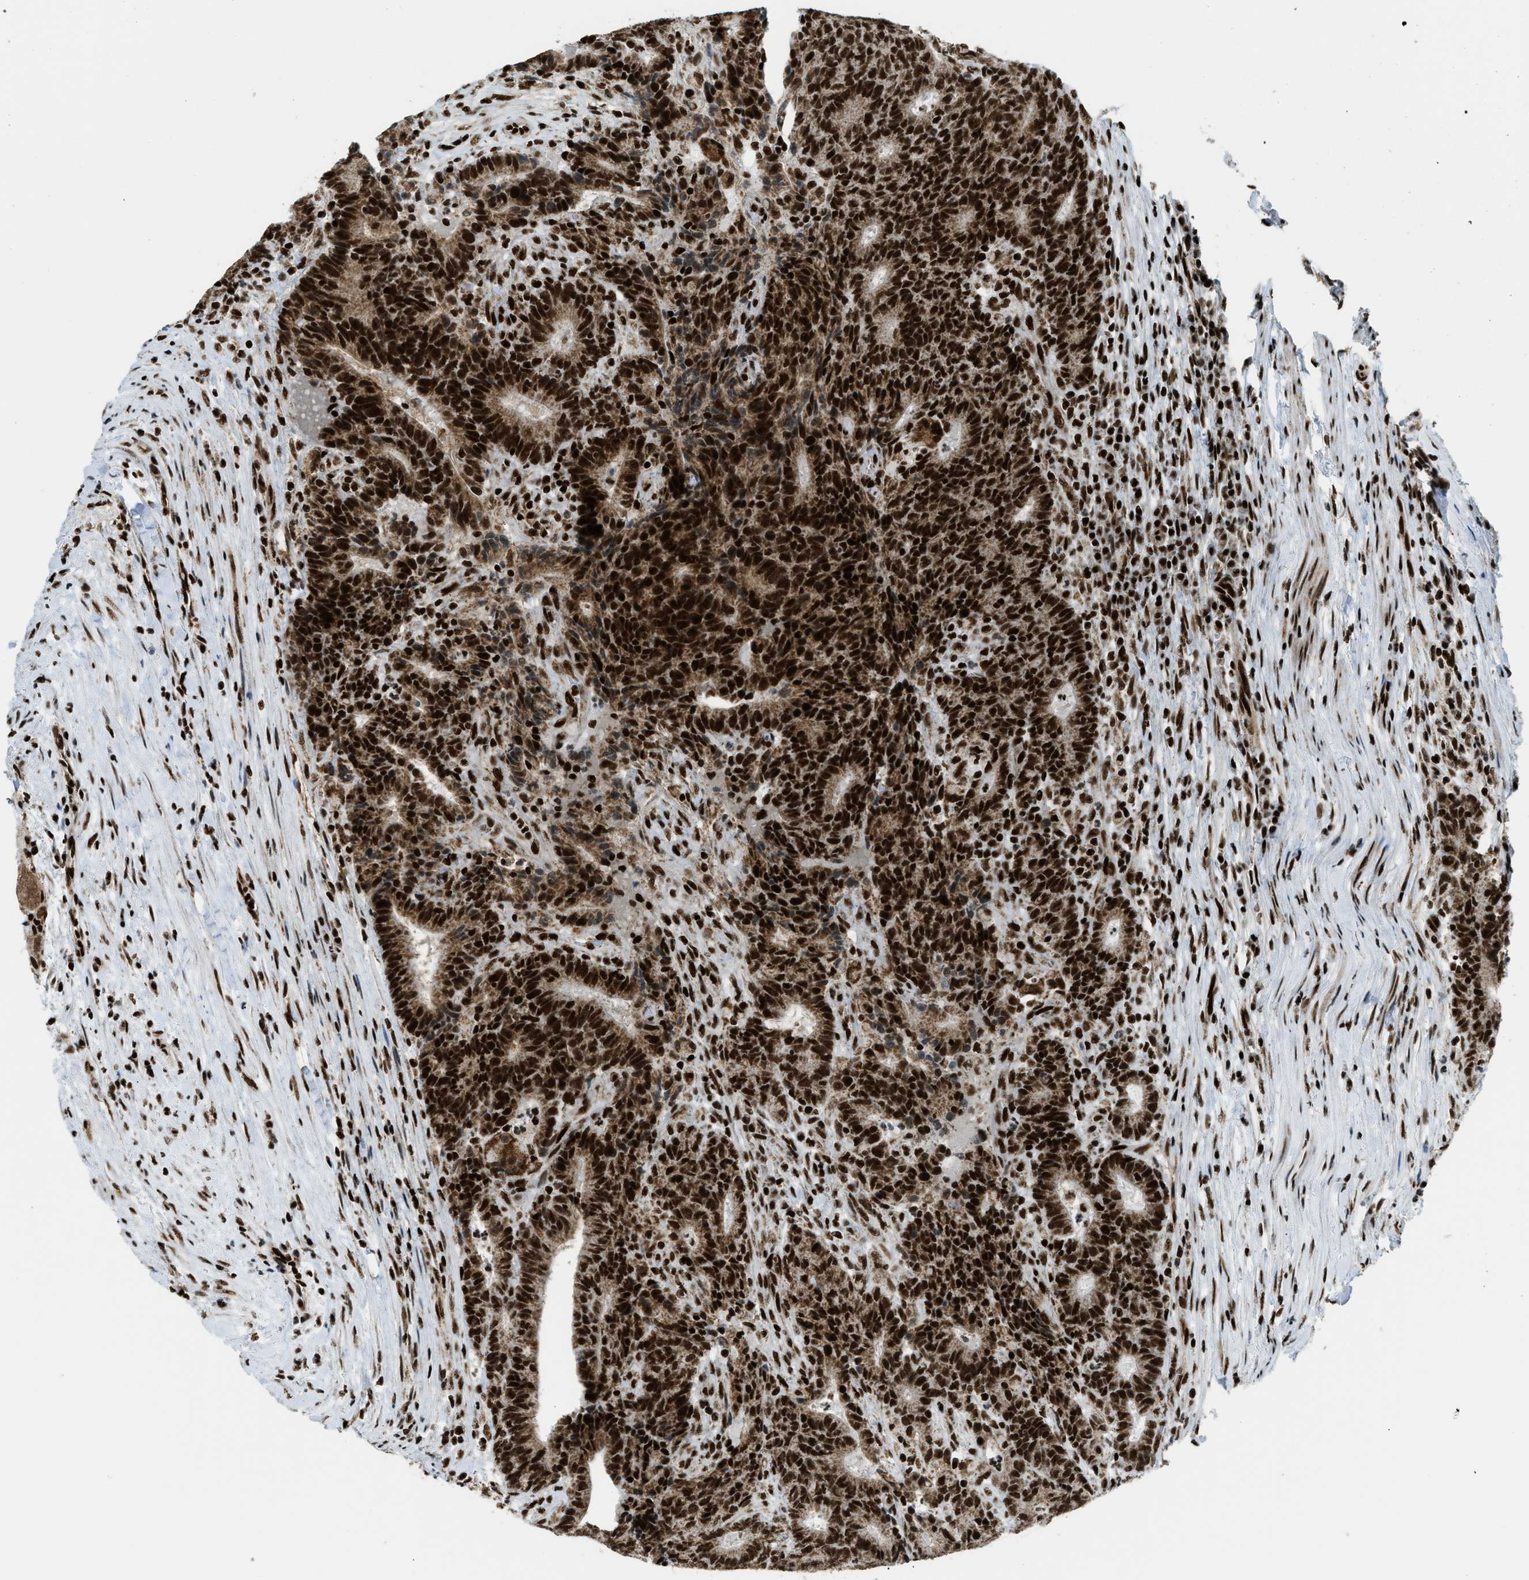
{"staining": {"intensity": "strong", "quantity": ">75%", "location": "cytoplasmic/membranous,nuclear"}, "tissue": "colorectal cancer", "cell_type": "Tumor cells", "image_type": "cancer", "snomed": [{"axis": "morphology", "description": "Normal tissue, NOS"}, {"axis": "morphology", "description": "Adenocarcinoma, NOS"}, {"axis": "topography", "description": "Colon"}], "caption": "Immunohistochemical staining of adenocarcinoma (colorectal) reveals strong cytoplasmic/membranous and nuclear protein positivity in approximately >75% of tumor cells.", "gene": "GABPB1", "patient": {"sex": "female", "age": 75}}